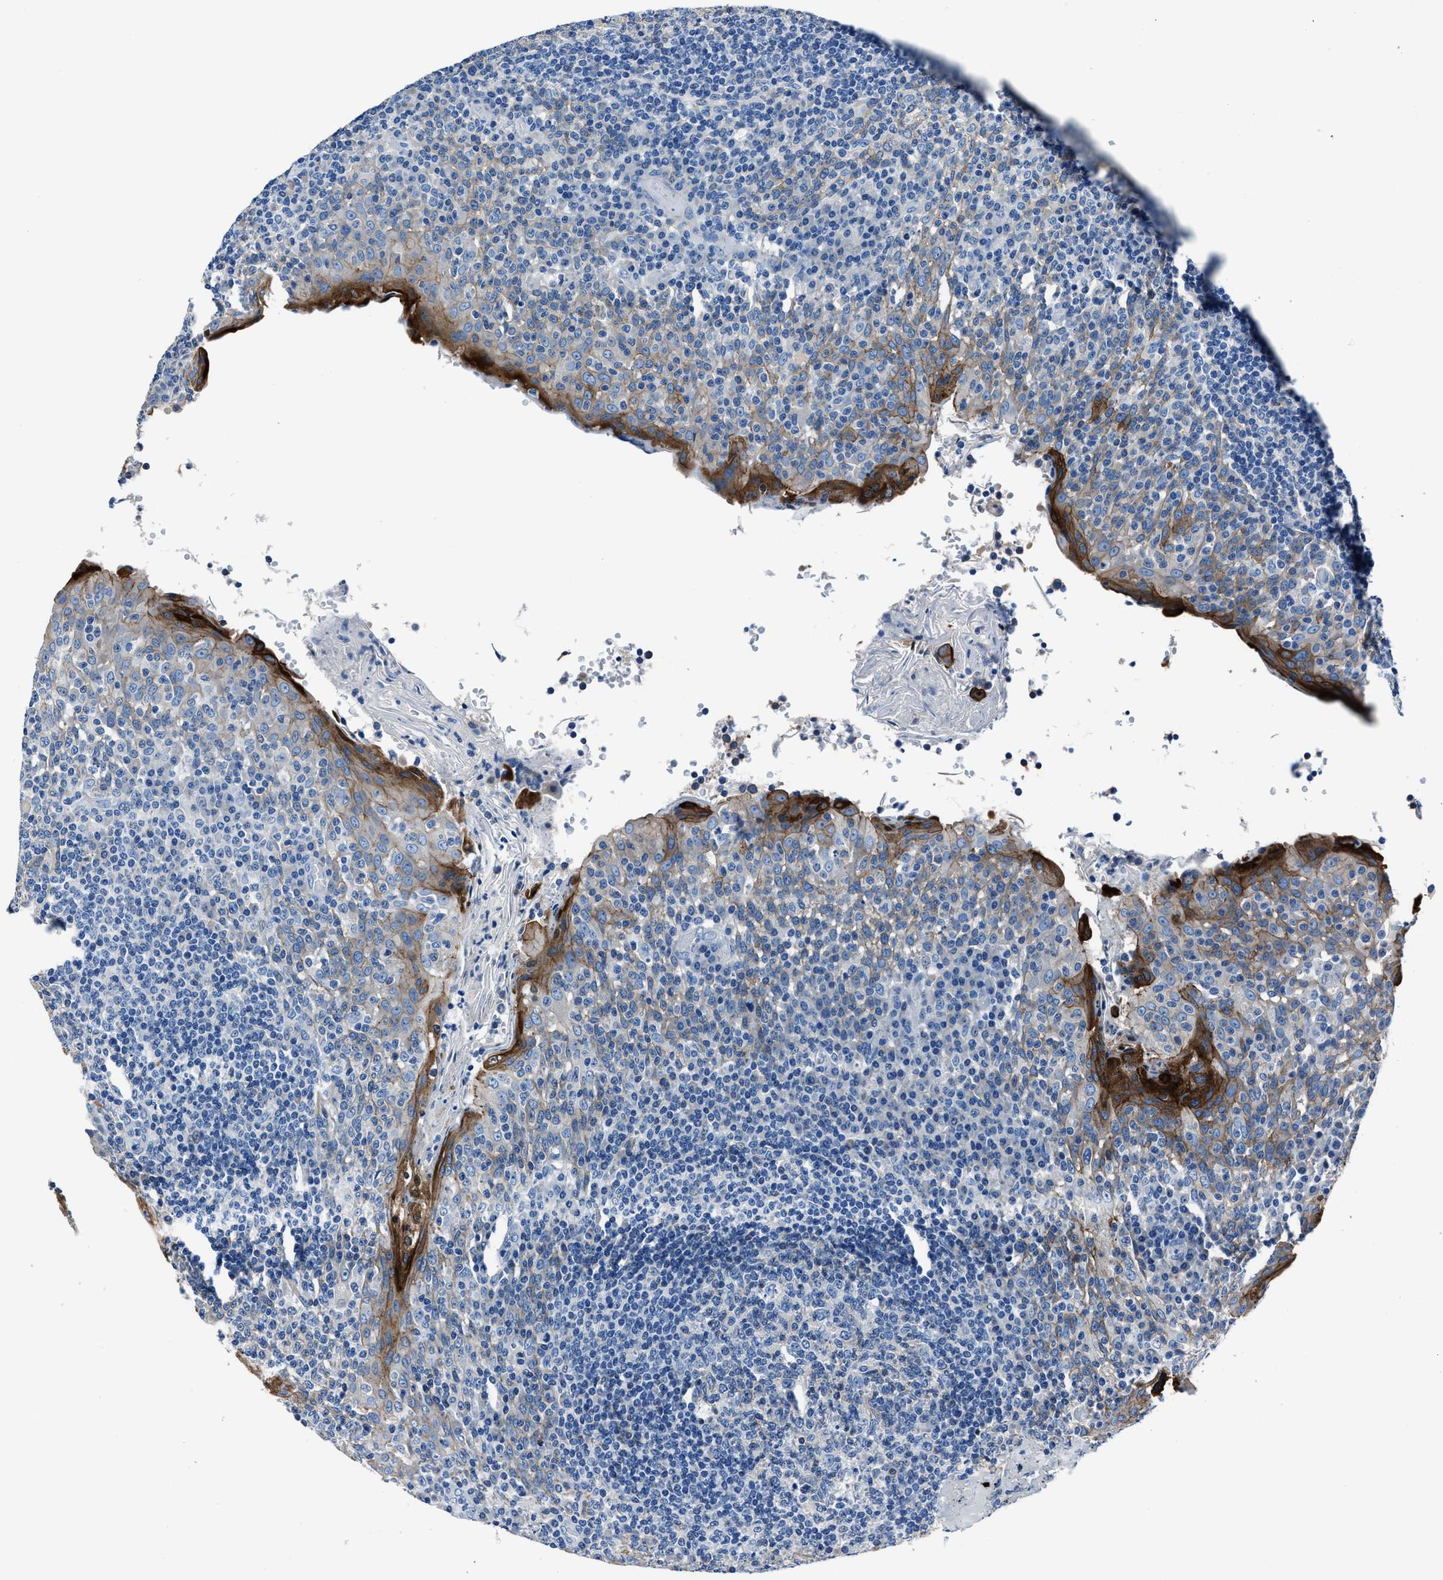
{"staining": {"intensity": "negative", "quantity": "none", "location": "none"}, "tissue": "tonsil", "cell_type": "Germinal center cells", "image_type": "normal", "snomed": [{"axis": "morphology", "description": "Normal tissue, NOS"}, {"axis": "topography", "description": "Tonsil"}], "caption": "This is a image of IHC staining of benign tonsil, which shows no positivity in germinal center cells.", "gene": "LMO7", "patient": {"sex": "female", "age": 19}}